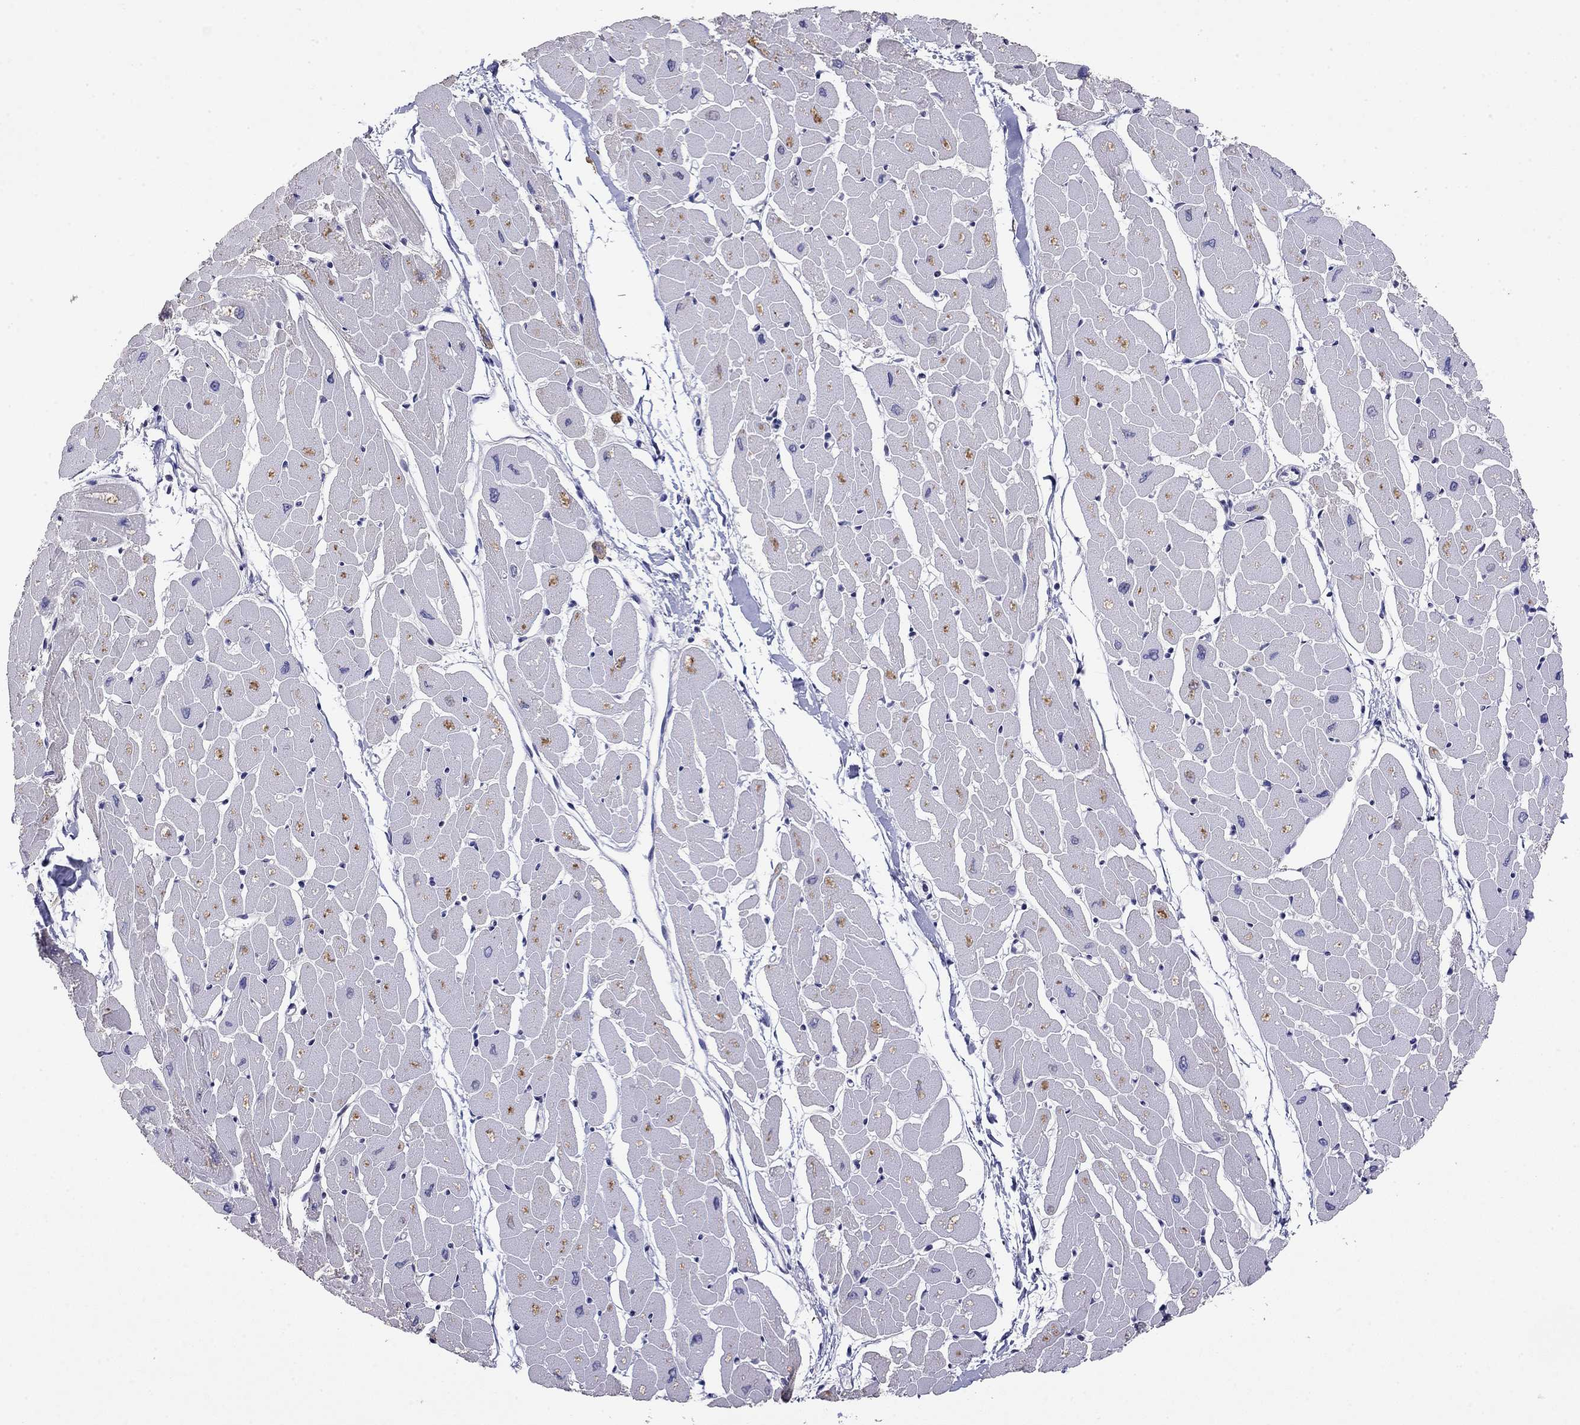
{"staining": {"intensity": "negative", "quantity": "none", "location": "none"}, "tissue": "heart muscle", "cell_type": "Cardiomyocytes", "image_type": "normal", "snomed": [{"axis": "morphology", "description": "Normal tissue, NOS"}, {"axis": "topography", "description": "Heart"}], "caption": "Micrograph shows no protein expression in cardiomyocytes of normal heart muscle. (Brightfield microscopy of DAB immunohistochemistry (IHC) at high magnification).", "gene": "WNK3", "patient": {"sex": "male", "age": 57}}